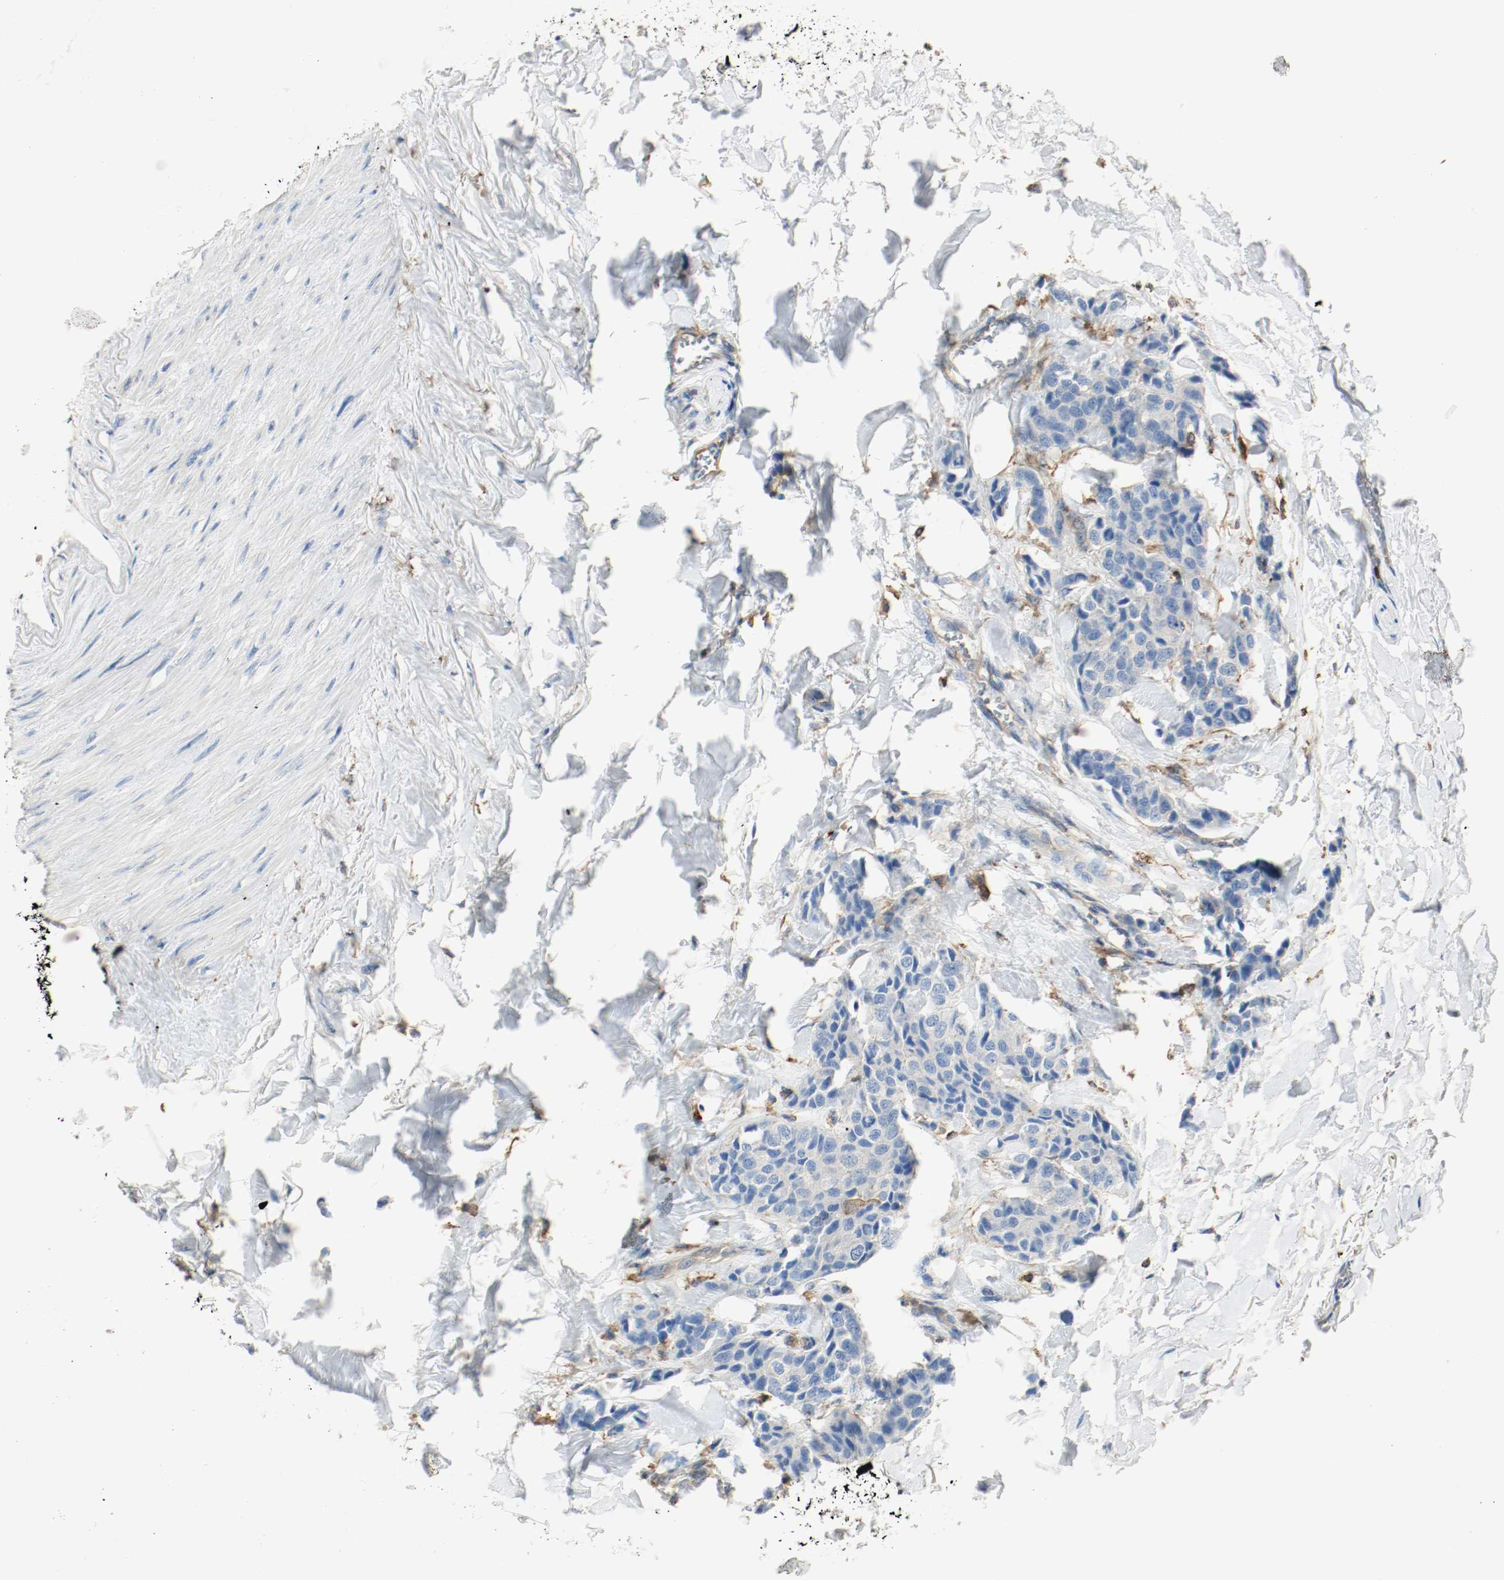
{"staining": {"intensity": "negative", "quantity": "none", "location": "none"}, "tissue": "breast cancer", "cell_type": "Tumor cells", "image_type": "cancer", "snomed": [{"axis": "morphology", "description": "Duct carcinoma"}, {"axis": "topography", "description": "Breast"}], "caption": "Tumor cells are negative for brown protein staining in breast infiltrating ductal carcinoma.", "gene": "ARPC1B", "patient": {"sex": "female", "age": 80}}